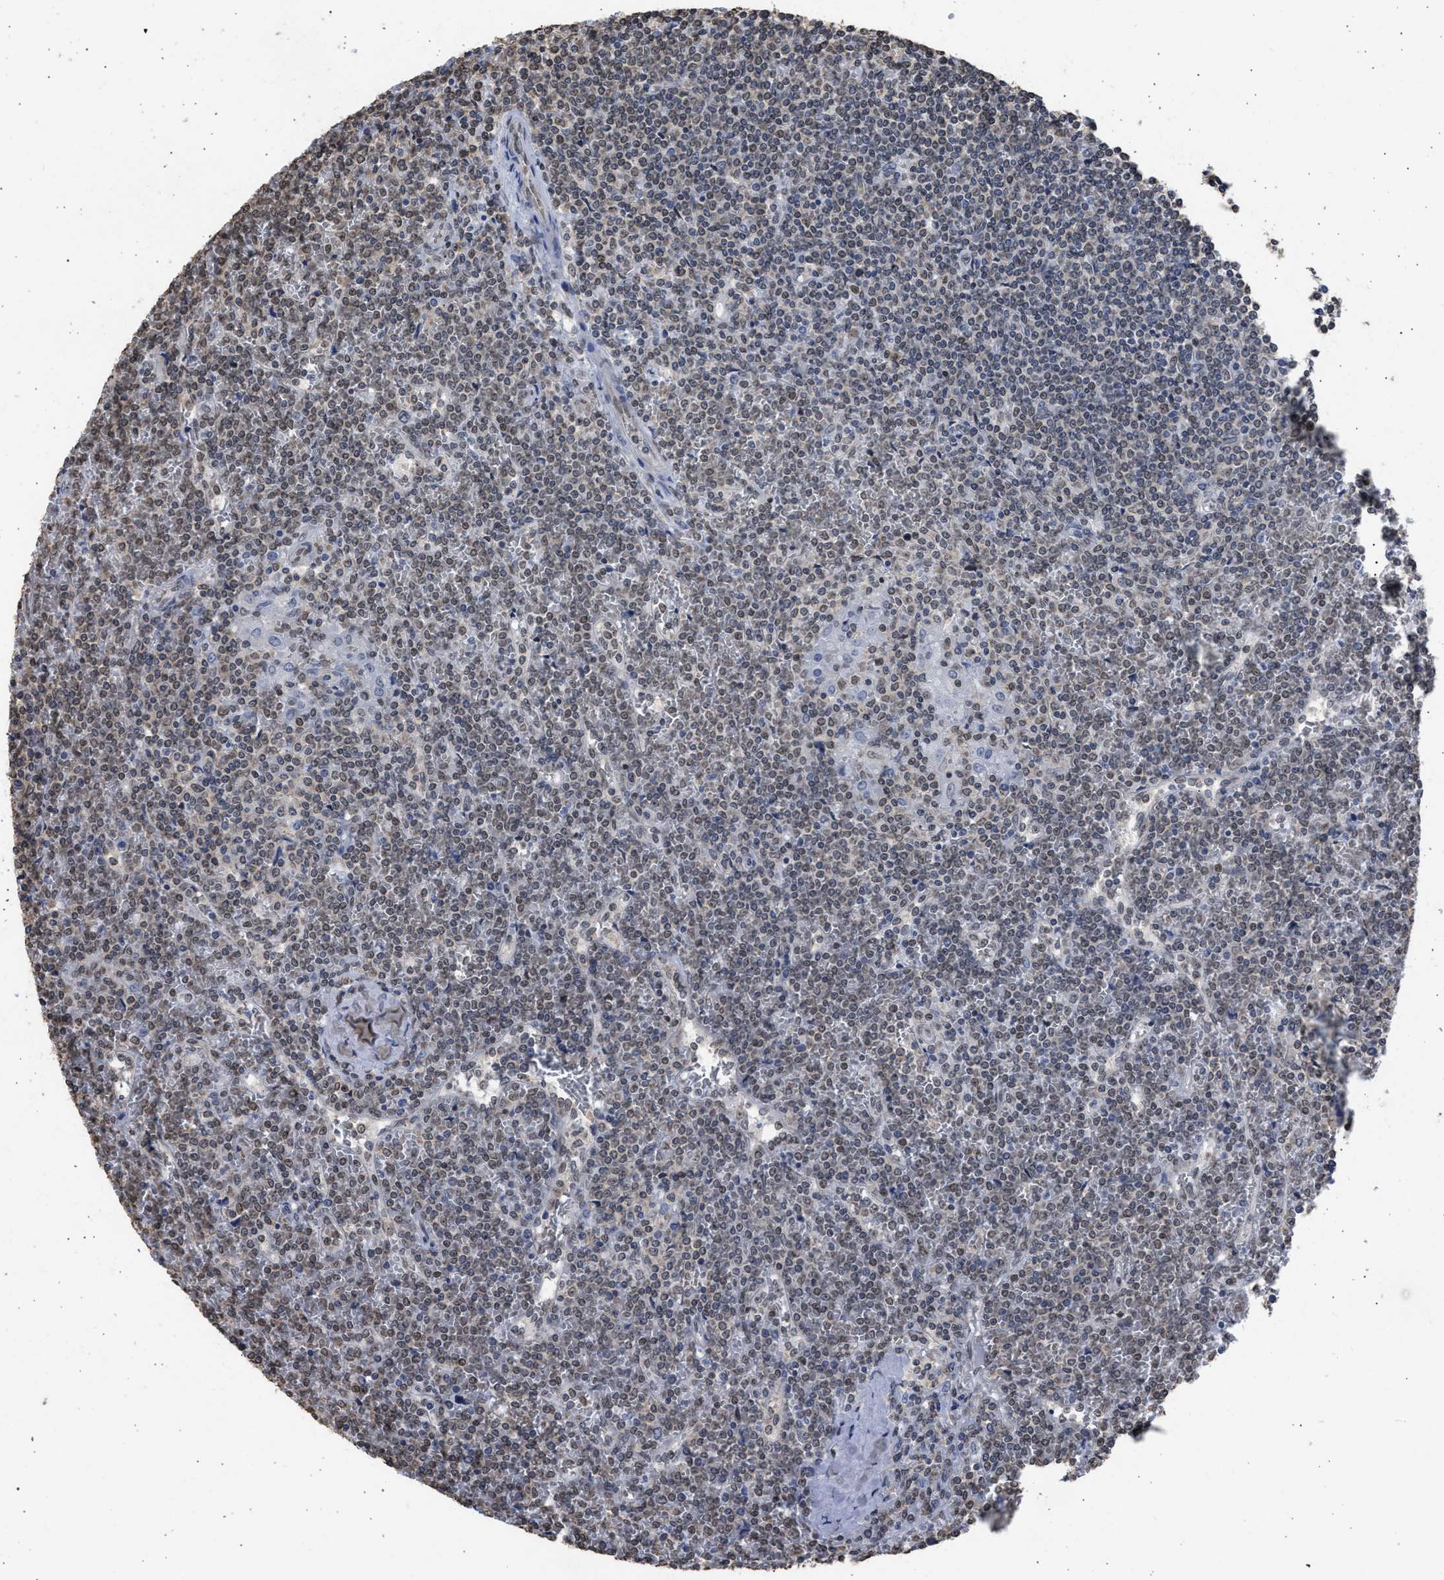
{"staining": {"intensity": "negative", "quantity": "none", "location": "none"}, "tissue": "lymphoma", "cell_type": "Tumor cells", "image_type": "cancer", "snomed": [{"axis": "morphology", "description": "Malignant lymphoma, non-Hodgkin's type, Low grade"}, {"axis": "topography", "description": "Spleen"}], "caption": "High magnification brightfield microscopy of low-grade malignant lymphoma, non-Hodgkin's type stained with DAB (brown) and counterstained with hematoxylin (blue): tumor cells show no significant expression.", "gene": "NUP35", "patient": {"sex": "female", "age": 19}}